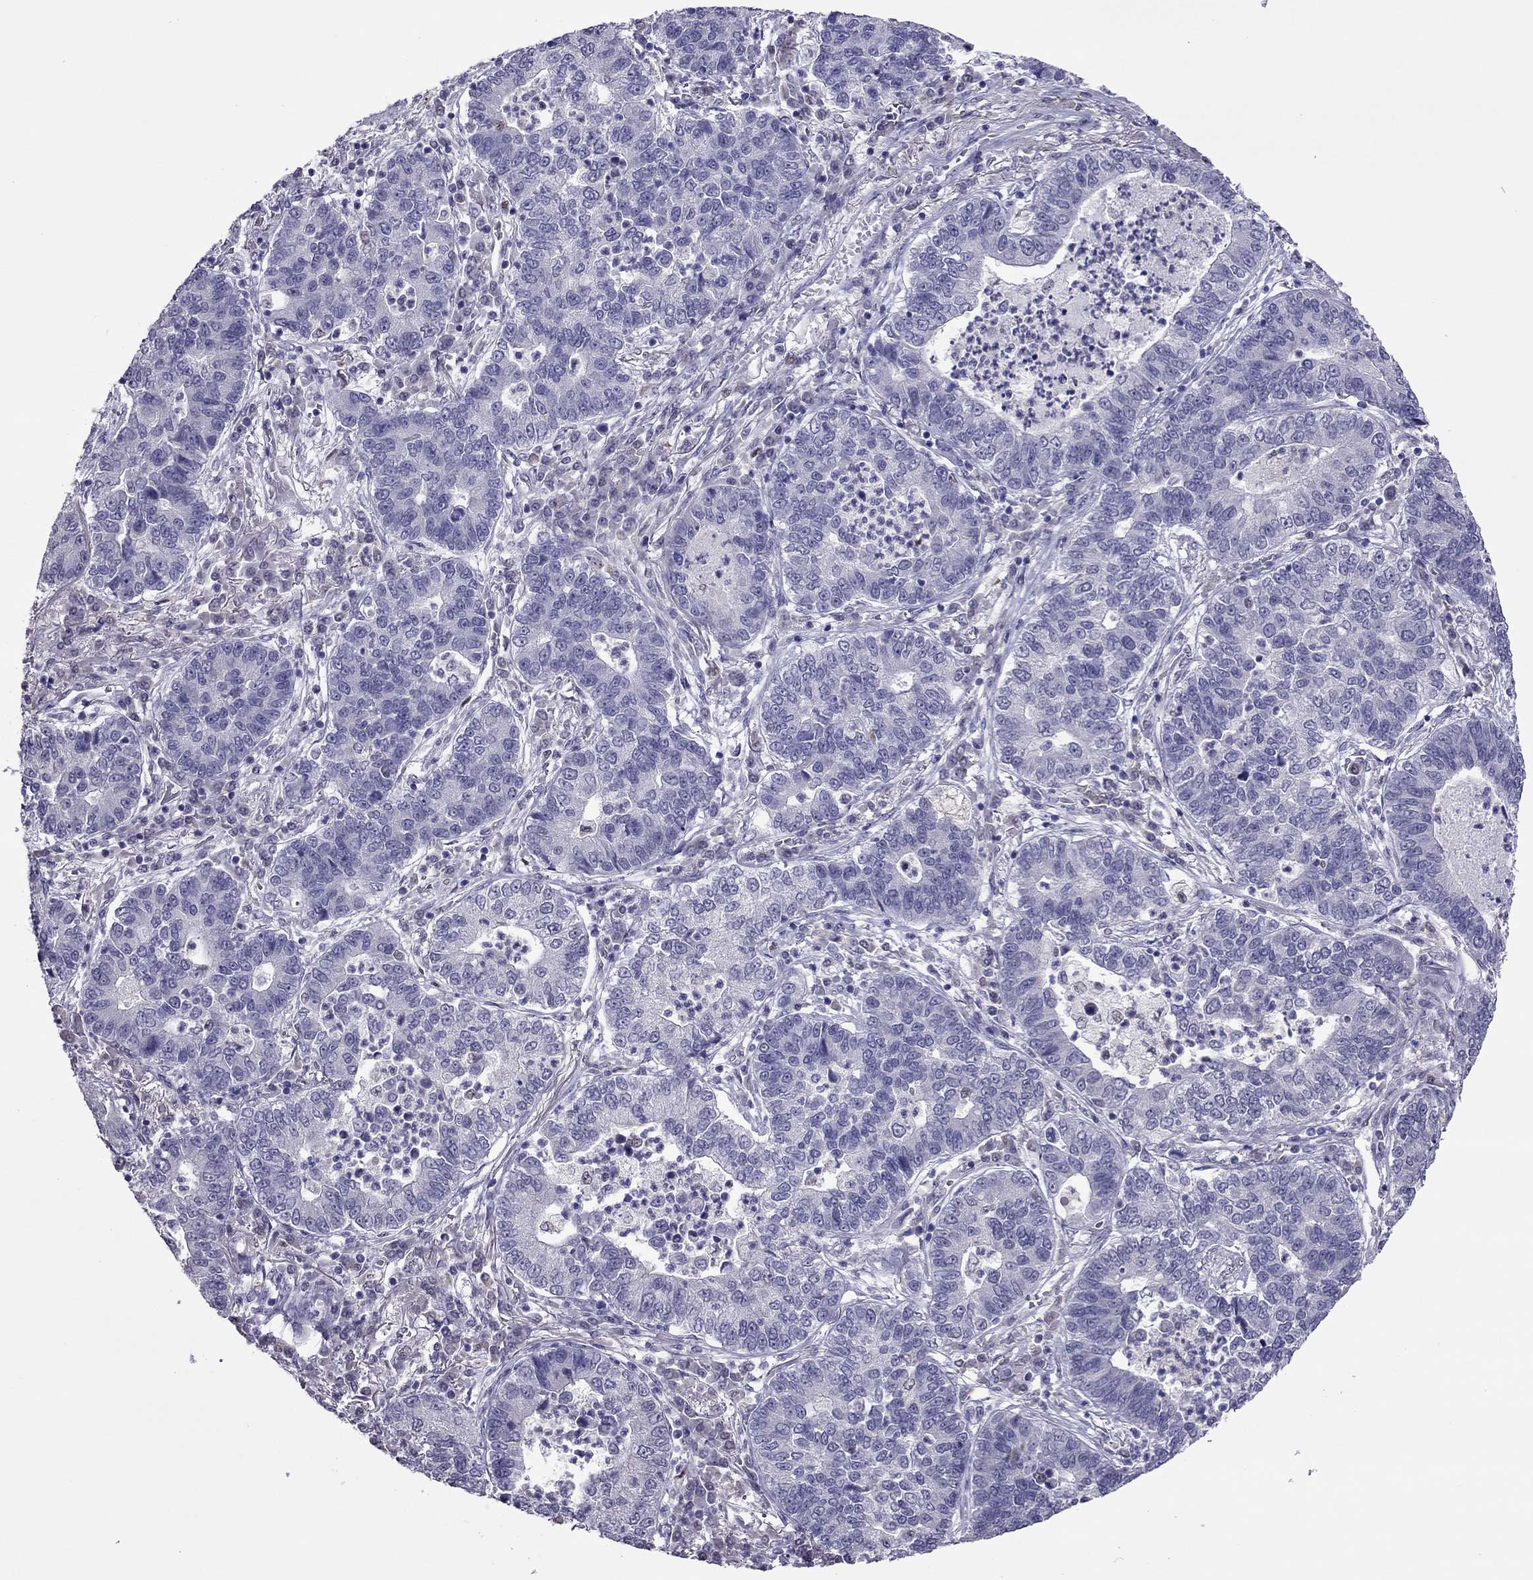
{"staining": {"intensity": "negative", "quantity": "none", "location": "none"}, "tissue": "lung cancer", "cell_type": "Tumor cells", "image_type": "cancer", "snomed": [{"axis": "morphology", "description": "Adenocarcinoma, NOS"}, {"axis": "topography", "description": "Lung"}], "caption": "Tumor cells are negative for protein expression in human lung cancer (adenocarcinoma). (Immunohistochemistry, brightfield microscopy, high magnification).", "gene": "SPINT3", "patient": {"sex": "female", "age": 57}}